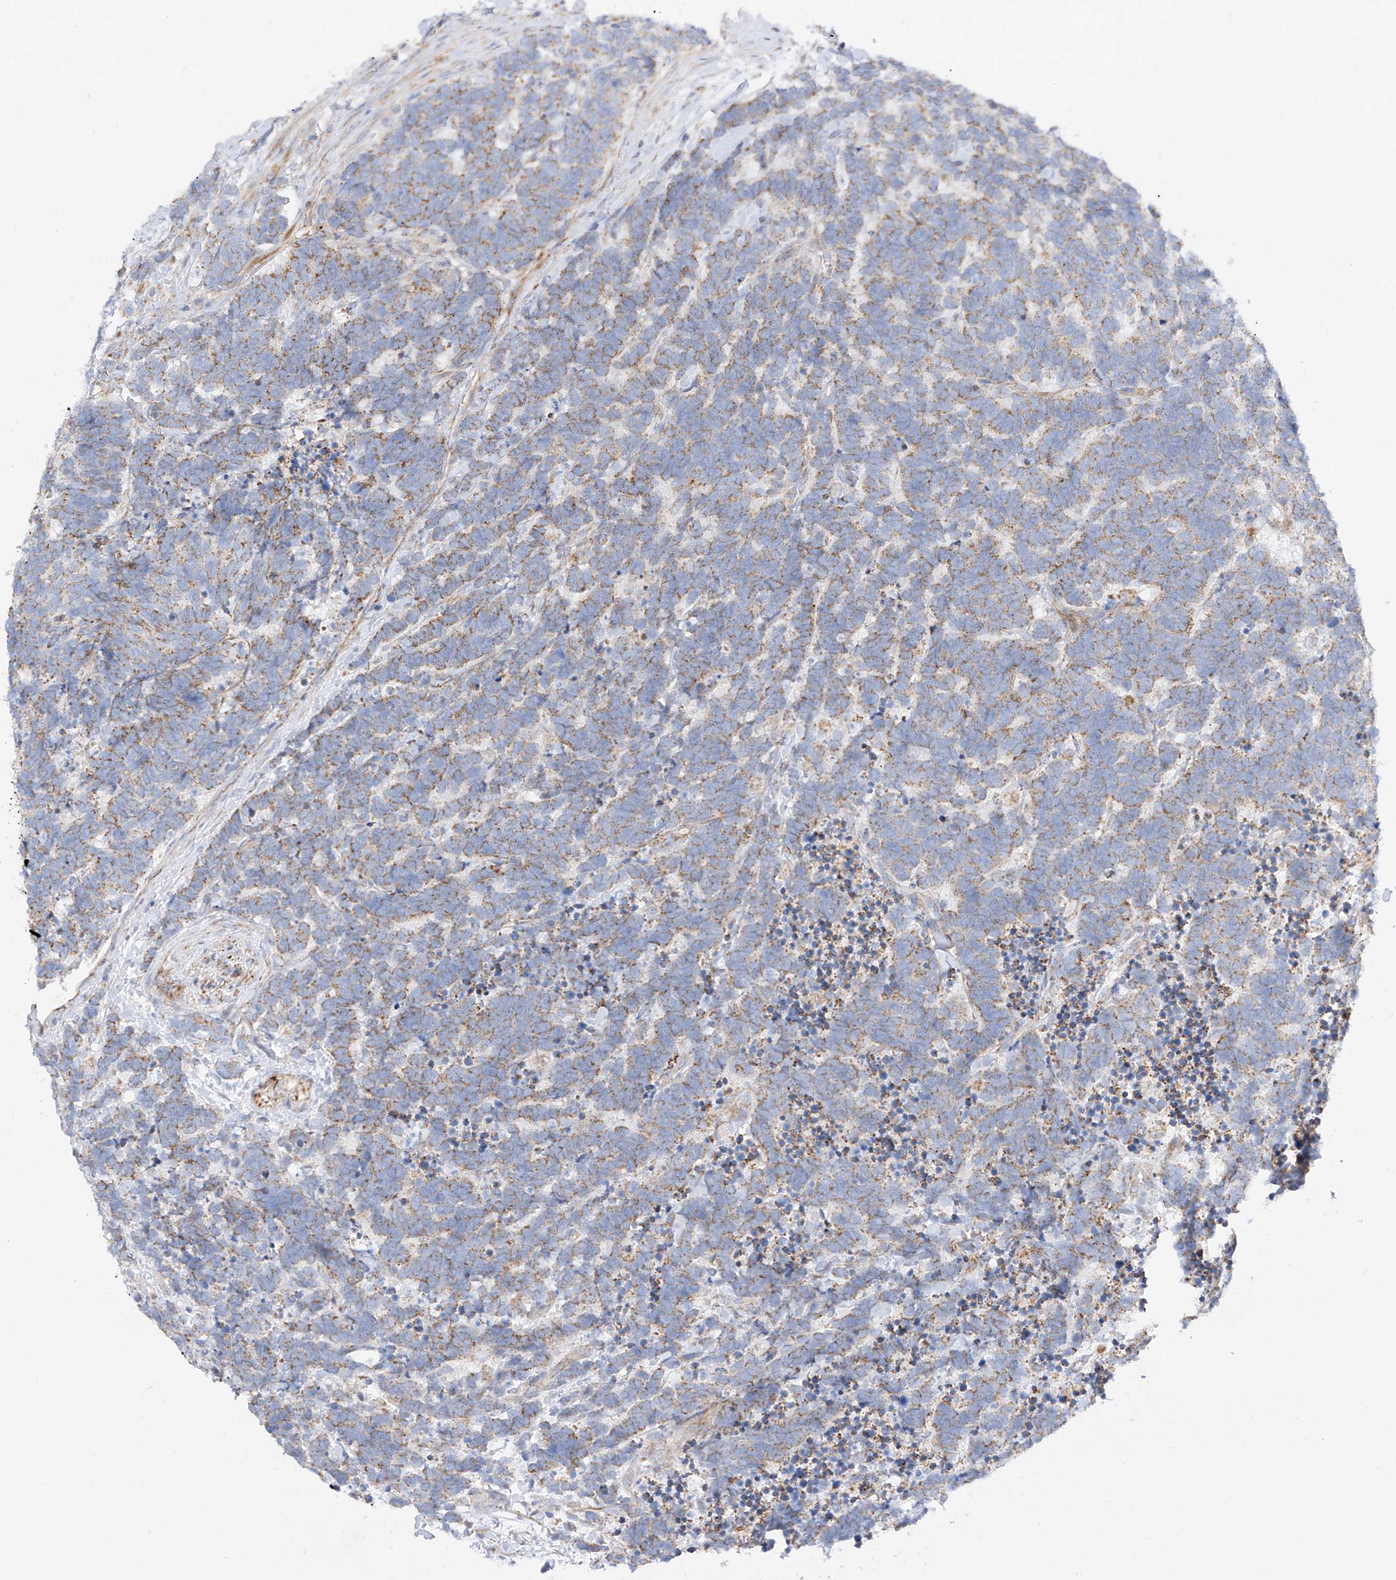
{"staining": {"intensity": "moderate", "quantity": ">75%", "location": "cytoplasmic/membranous"}, "tissue": "carcinoid", "cell_type": "Tumor cells", "image_type": "cancer", "snomed": [{"axis": "morphology", "description": "Carcinoma, NOS"}, {"axis": "morphology", "description": "Carcinoid, malignant, NOS"}, {"axis": "topography", "description": "Urinary bladder"}], "caption": "This image demonstrates IHC staining of carcinoid, with medium moderate cytoplasmic/membranous staining in about >75% of tumor cells.", "gene": "CST9", "patient": {"sex": "male", "age": 57}}